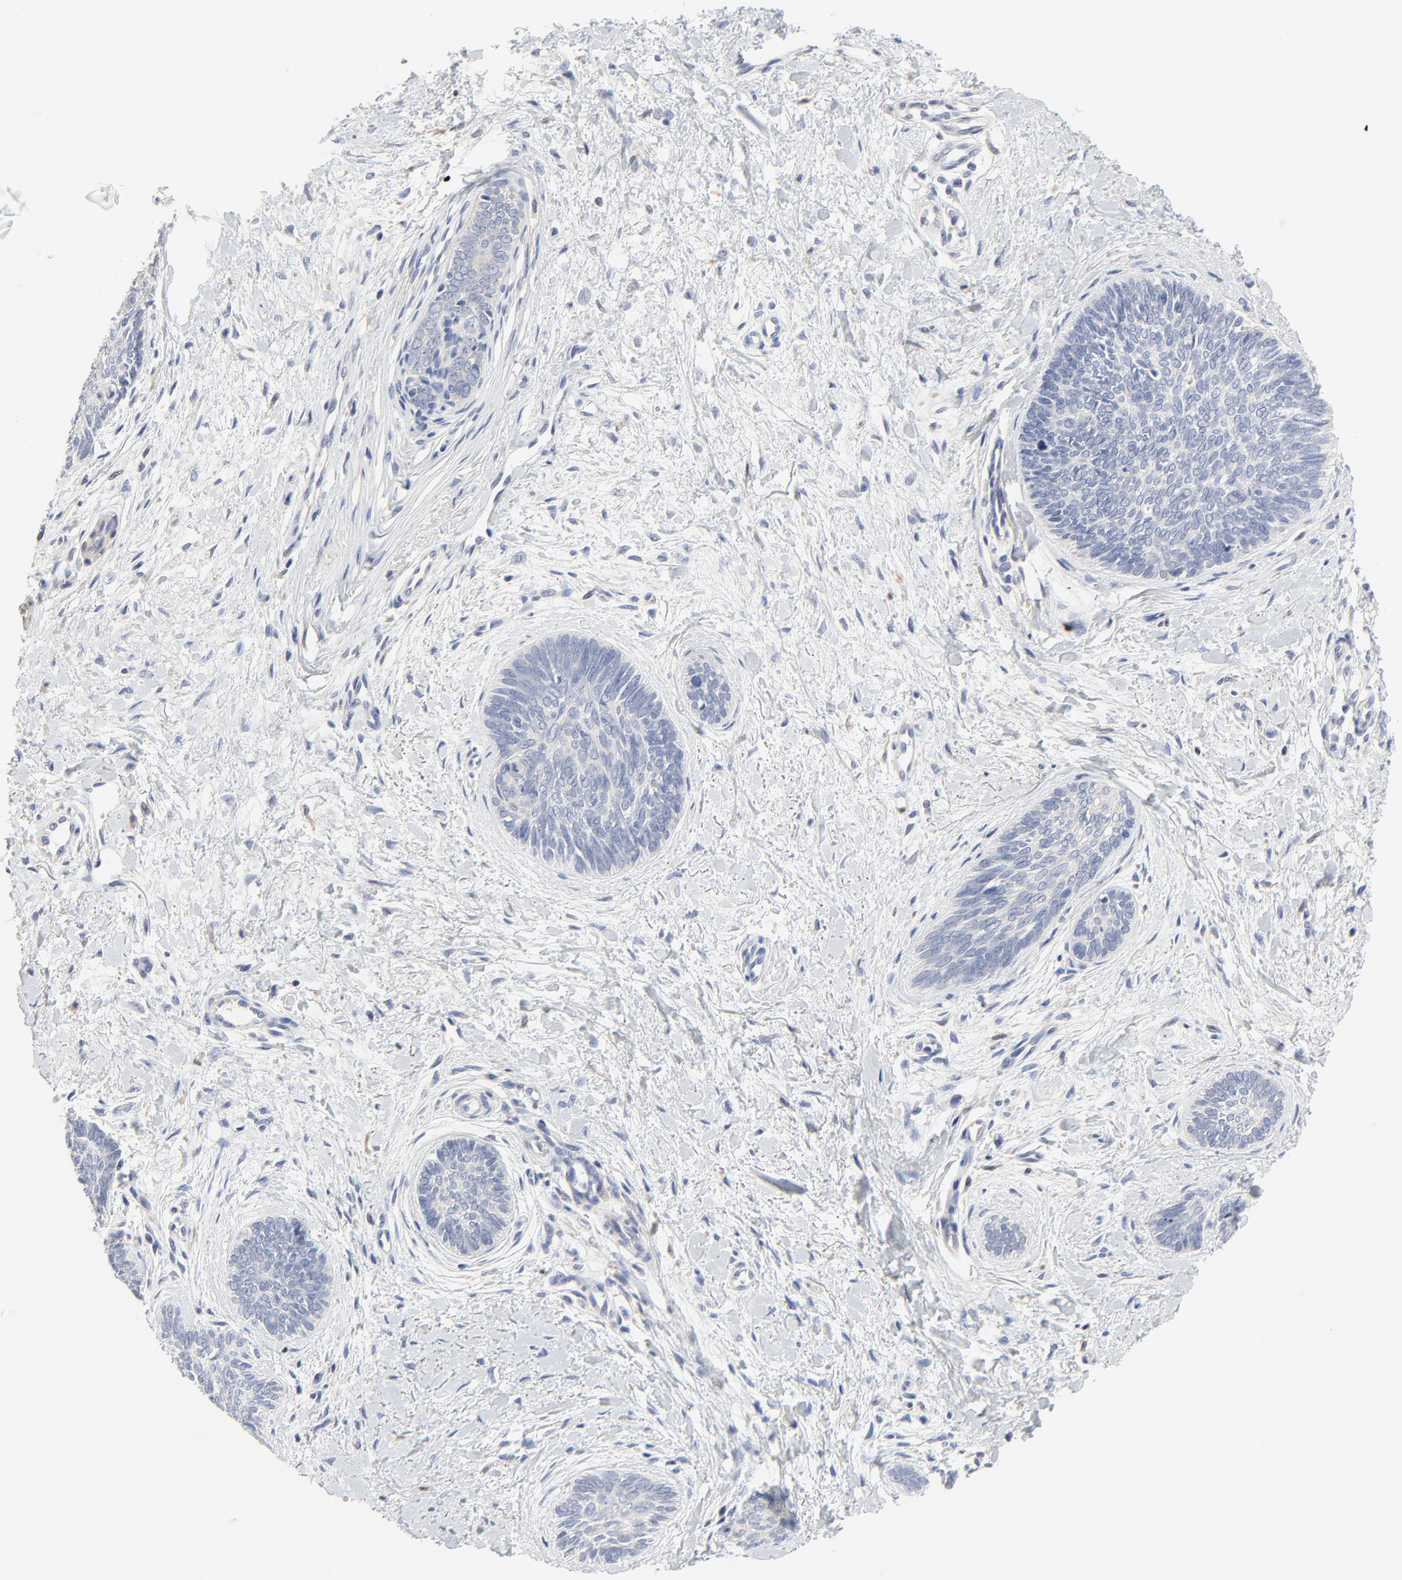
{"staining": {"intensity": "negative", "quantity": "none", "location": "none"}, "tissue": "skin cancer", "cell_type": "Tumor cells", "image_type": "cancer", "snomed": [{"axis": "morphology", "description": "Basal cell carcinoma"}, {"axis": "topography", "description": "Skin"}], "caption": "IHC micrograph of neoplastic tissue: human skin basal cell carcinoma stained with DAB (3,3'-diaminobenzidine) displays no significant protein positivity in tumor cells.", "gene": "DHRSX", "patient": {"sex": "female", "age": 81}}